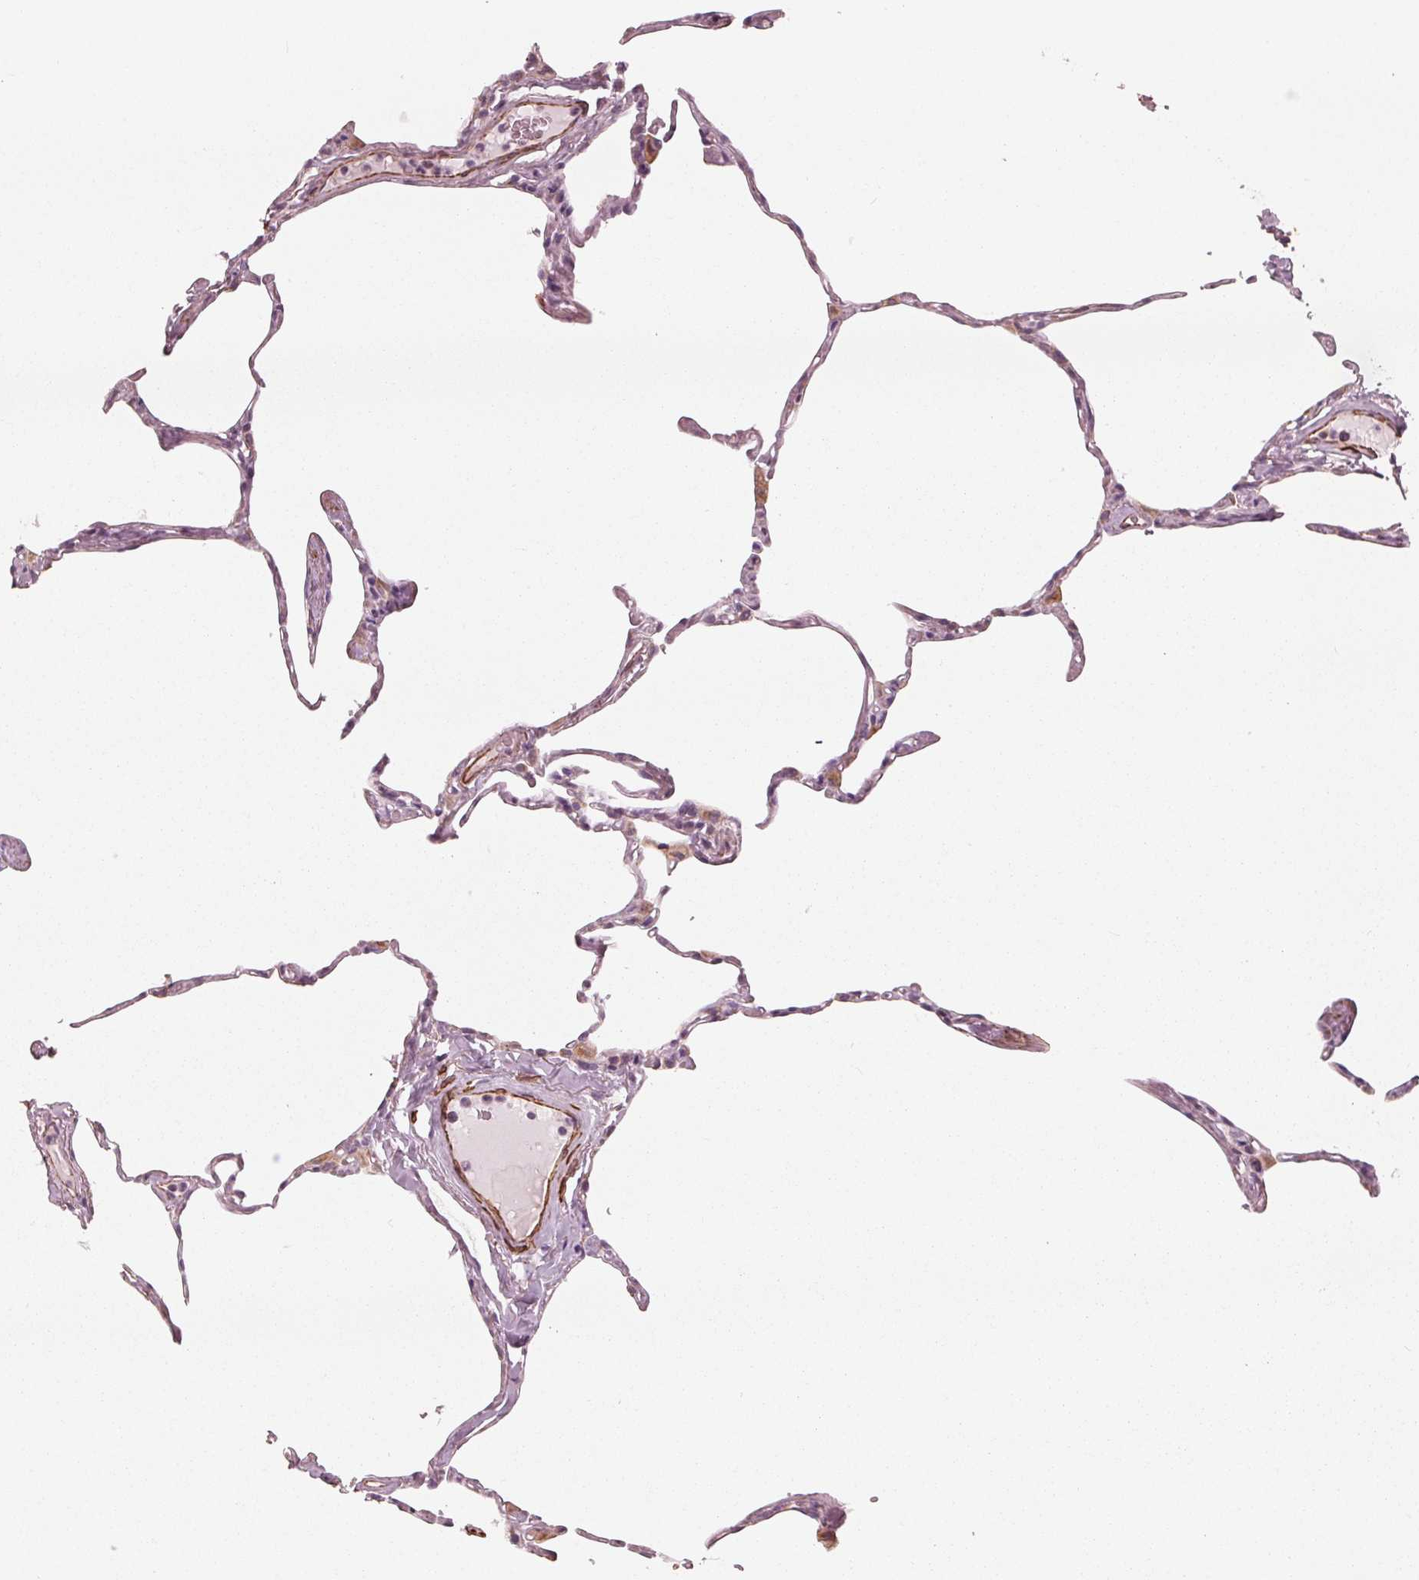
{"staining": {"intensity": "moderate", "quantity": "<25%", "location": "cytoplasmic/membranous"}, "tissue": "lung", "cell_type": "Alveolar cells", "image_type": "normal", "snomed": [{"axis": "morphology", "description": "Normal tissue, NOS"}, {"axis": "topography", "description": "Lung"}], "caption": "Immunohistochemistry (IHC) staining of normal lung, which exhibits low levels of moderate cytoplasmic/membranous staining in about <25% of alveolar cells indicating moderate cytoplasmic/membranous protein positivity. The staining was performed using DAB (brown) for protein detection and nuclei were counterstained in hematoxylin (blue).", "gene": "MIER3", "patient": {"sex": "male", "age": 65}}